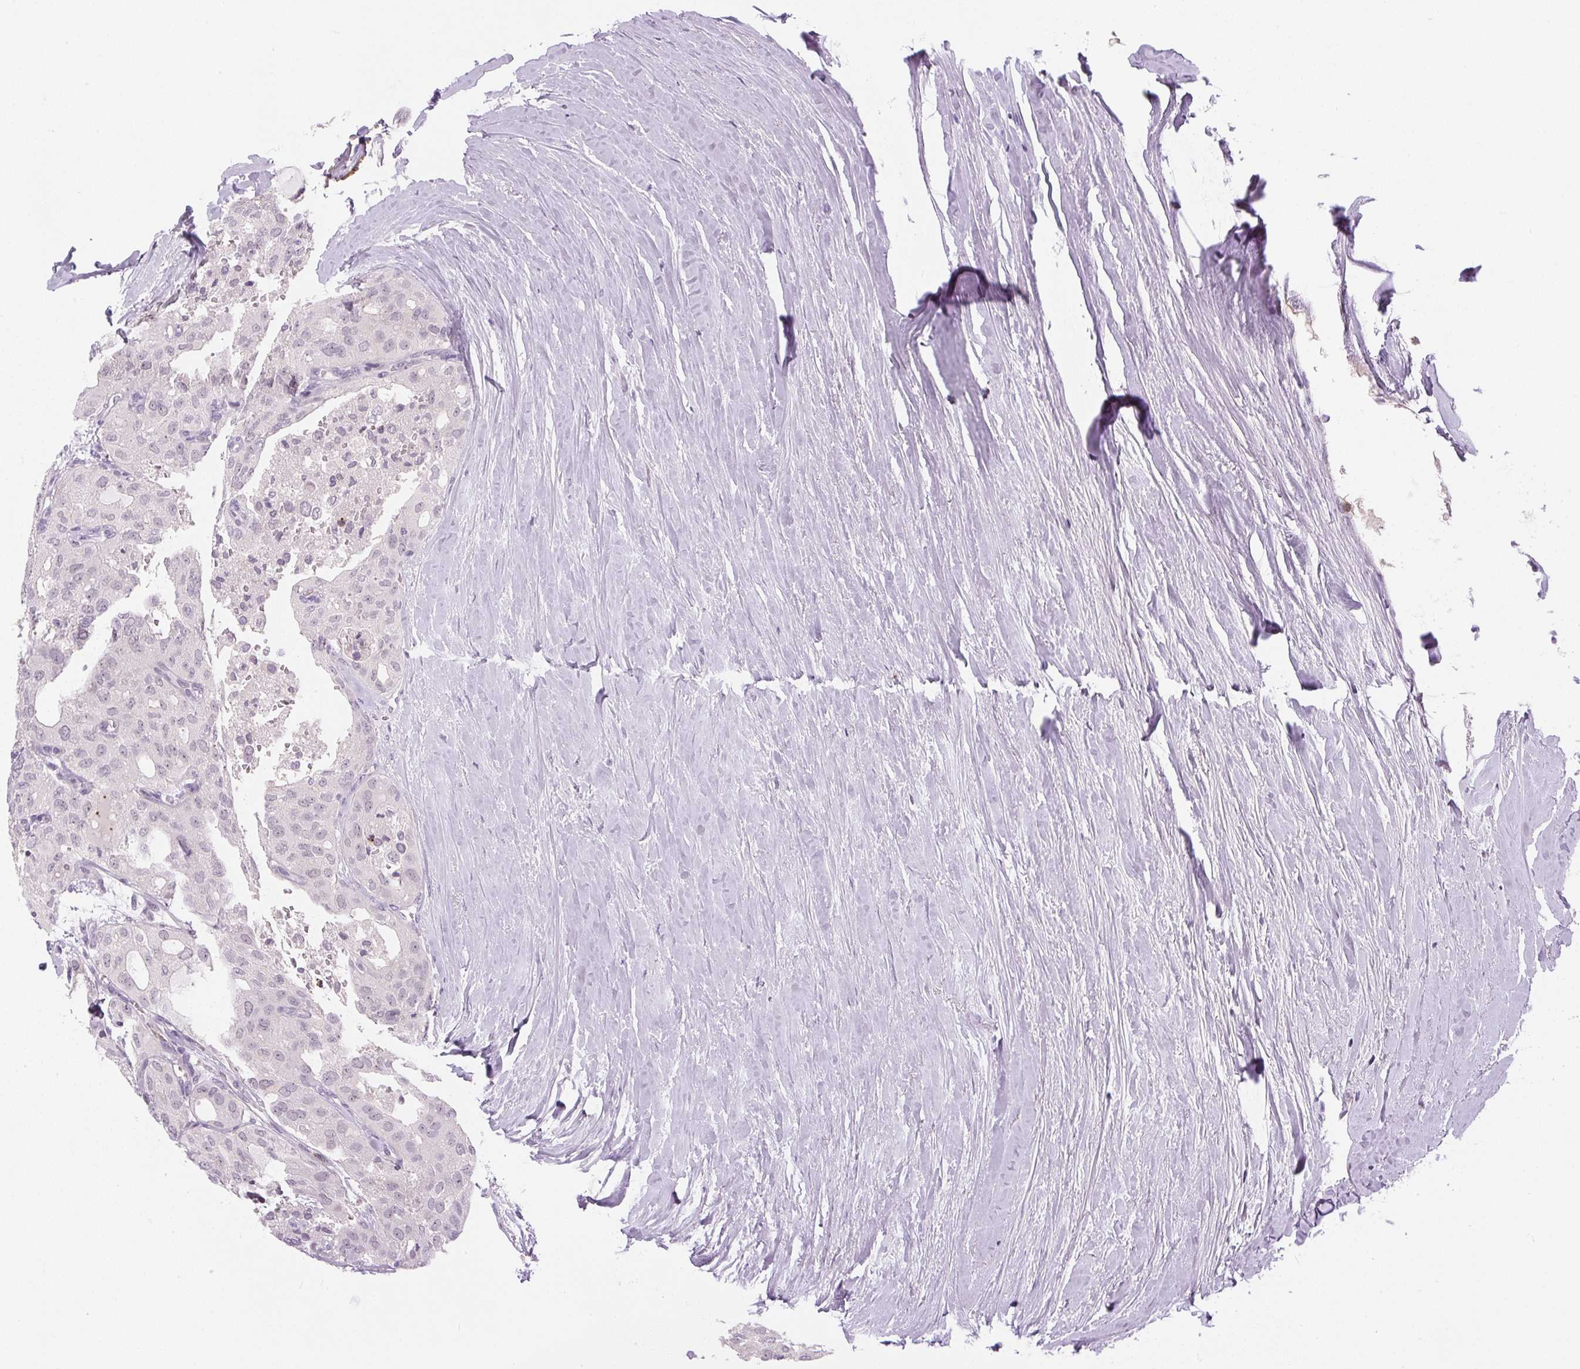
{"staining": {"intensity": "negative", "quantity": "none", "location": "none"}, "tissue": "thyroid cancer", "cell_type": "Tumor cells", "image_type": "cancer", "snomed": [{"axis": "morphology", "description": "Follicular adenoma carcinoma, NOS"}, {"axis": "topography", "description": "Thyroid gland"}], "caption": "Thyroid cancer was stained to show a protein in brown. There is no significant expression in tumor cells.", "gene": "SGF29", "patient": {"sex": "male", "age": 75}}